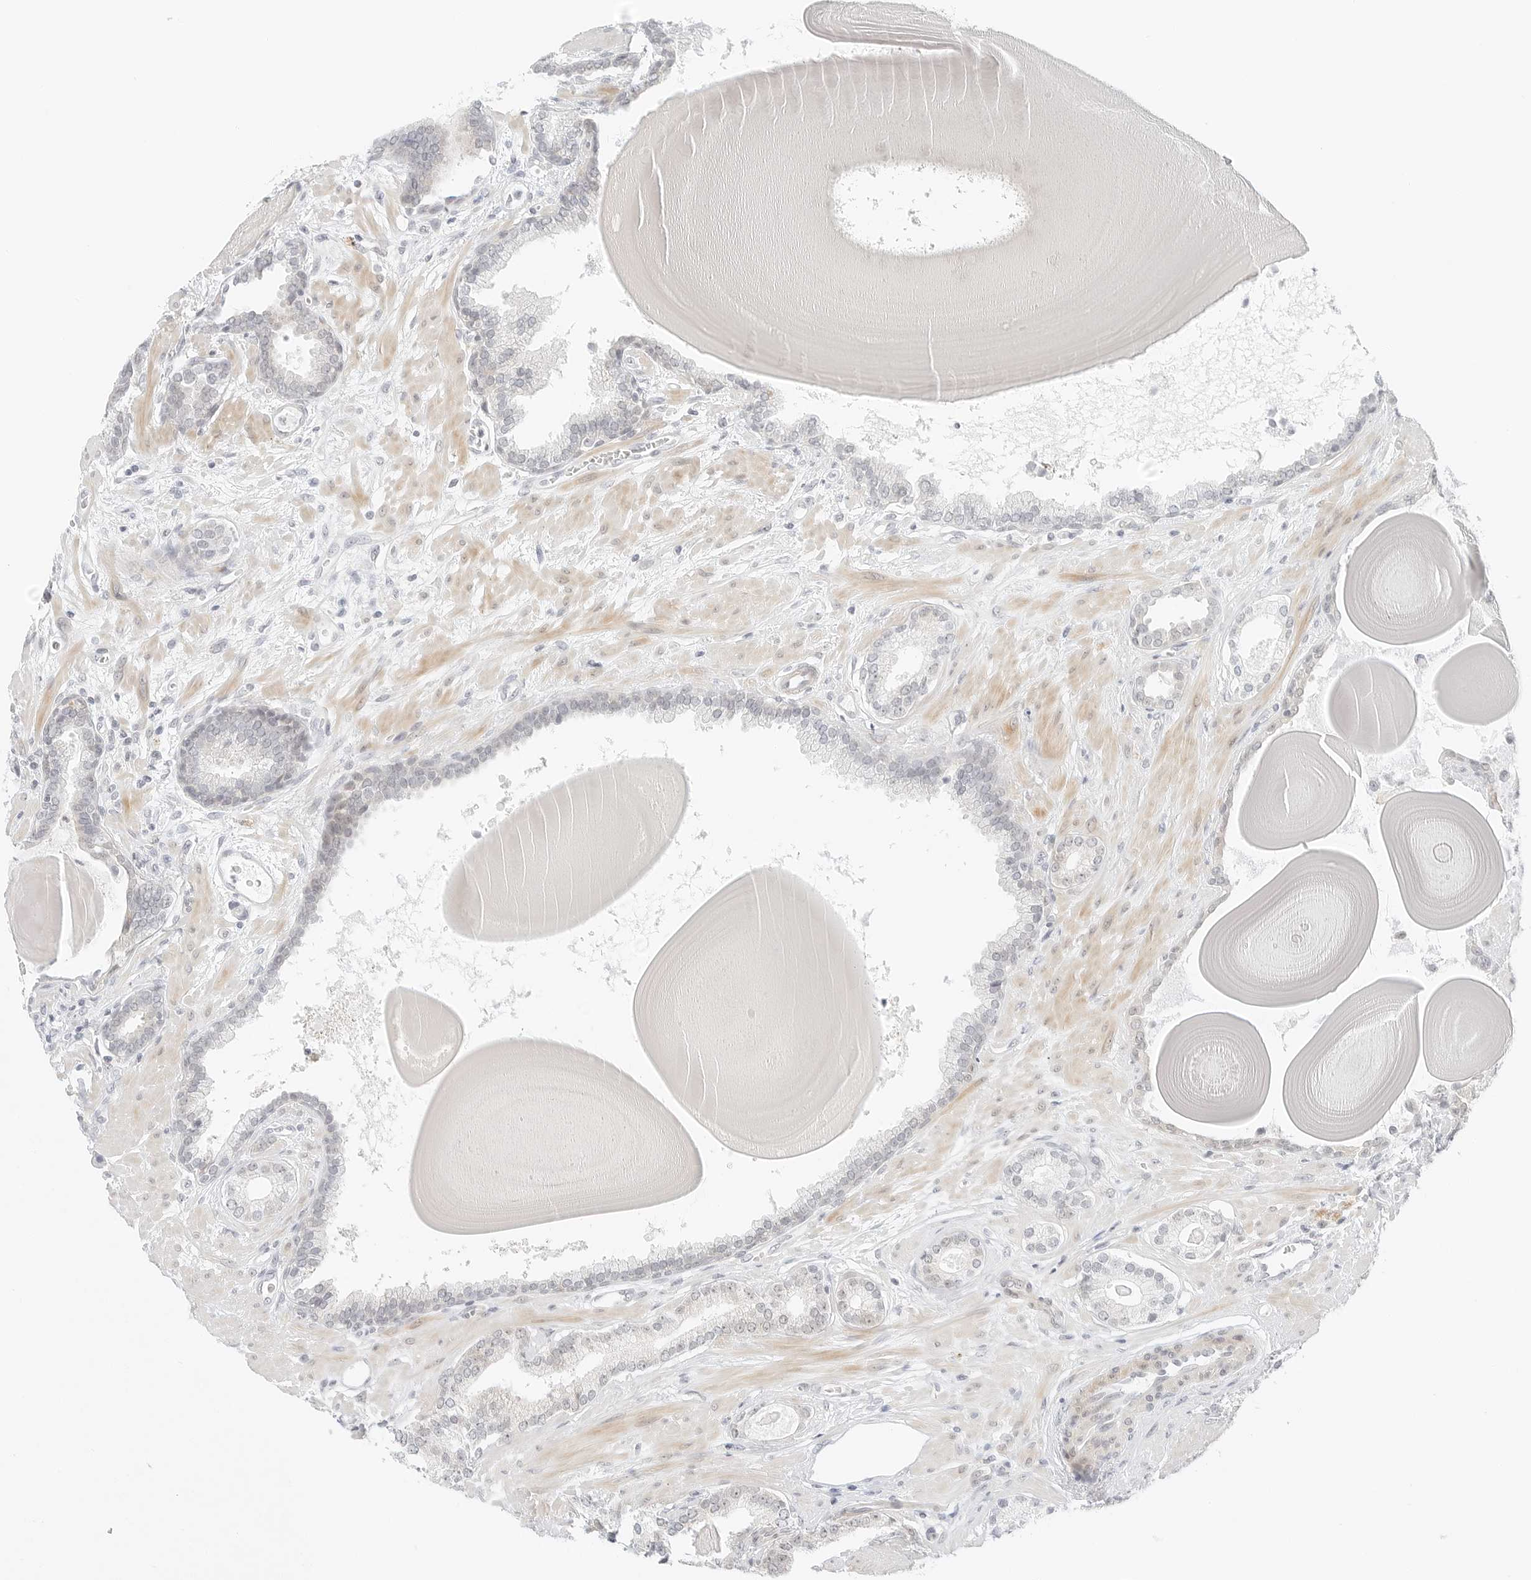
{"staining": {"intensity": "negative", "quantity": "none", "location": "none"}, "tissue": "prostate cancer", "cell_type": "Tumor cells", "image_type": "cancer", "snomed": [{"axis": "morphology", "description": "Adenocarcinoma, Low grade"}, {"axis": "topography", "description": "Prostate"}], "caption": "High magnification brightfield microscopy of prostate cancer (low-grade adenocarcinoma) stained with DAB (3,3'-diaminobenzidine) (brown) and counterstained with hematoxylin (blue): tumor cells show no significant positivity. (IHC, brightfield microscopy, high magnification).", "gene": "CCSAP", "patient": {"sex": "male", "age": 70}}